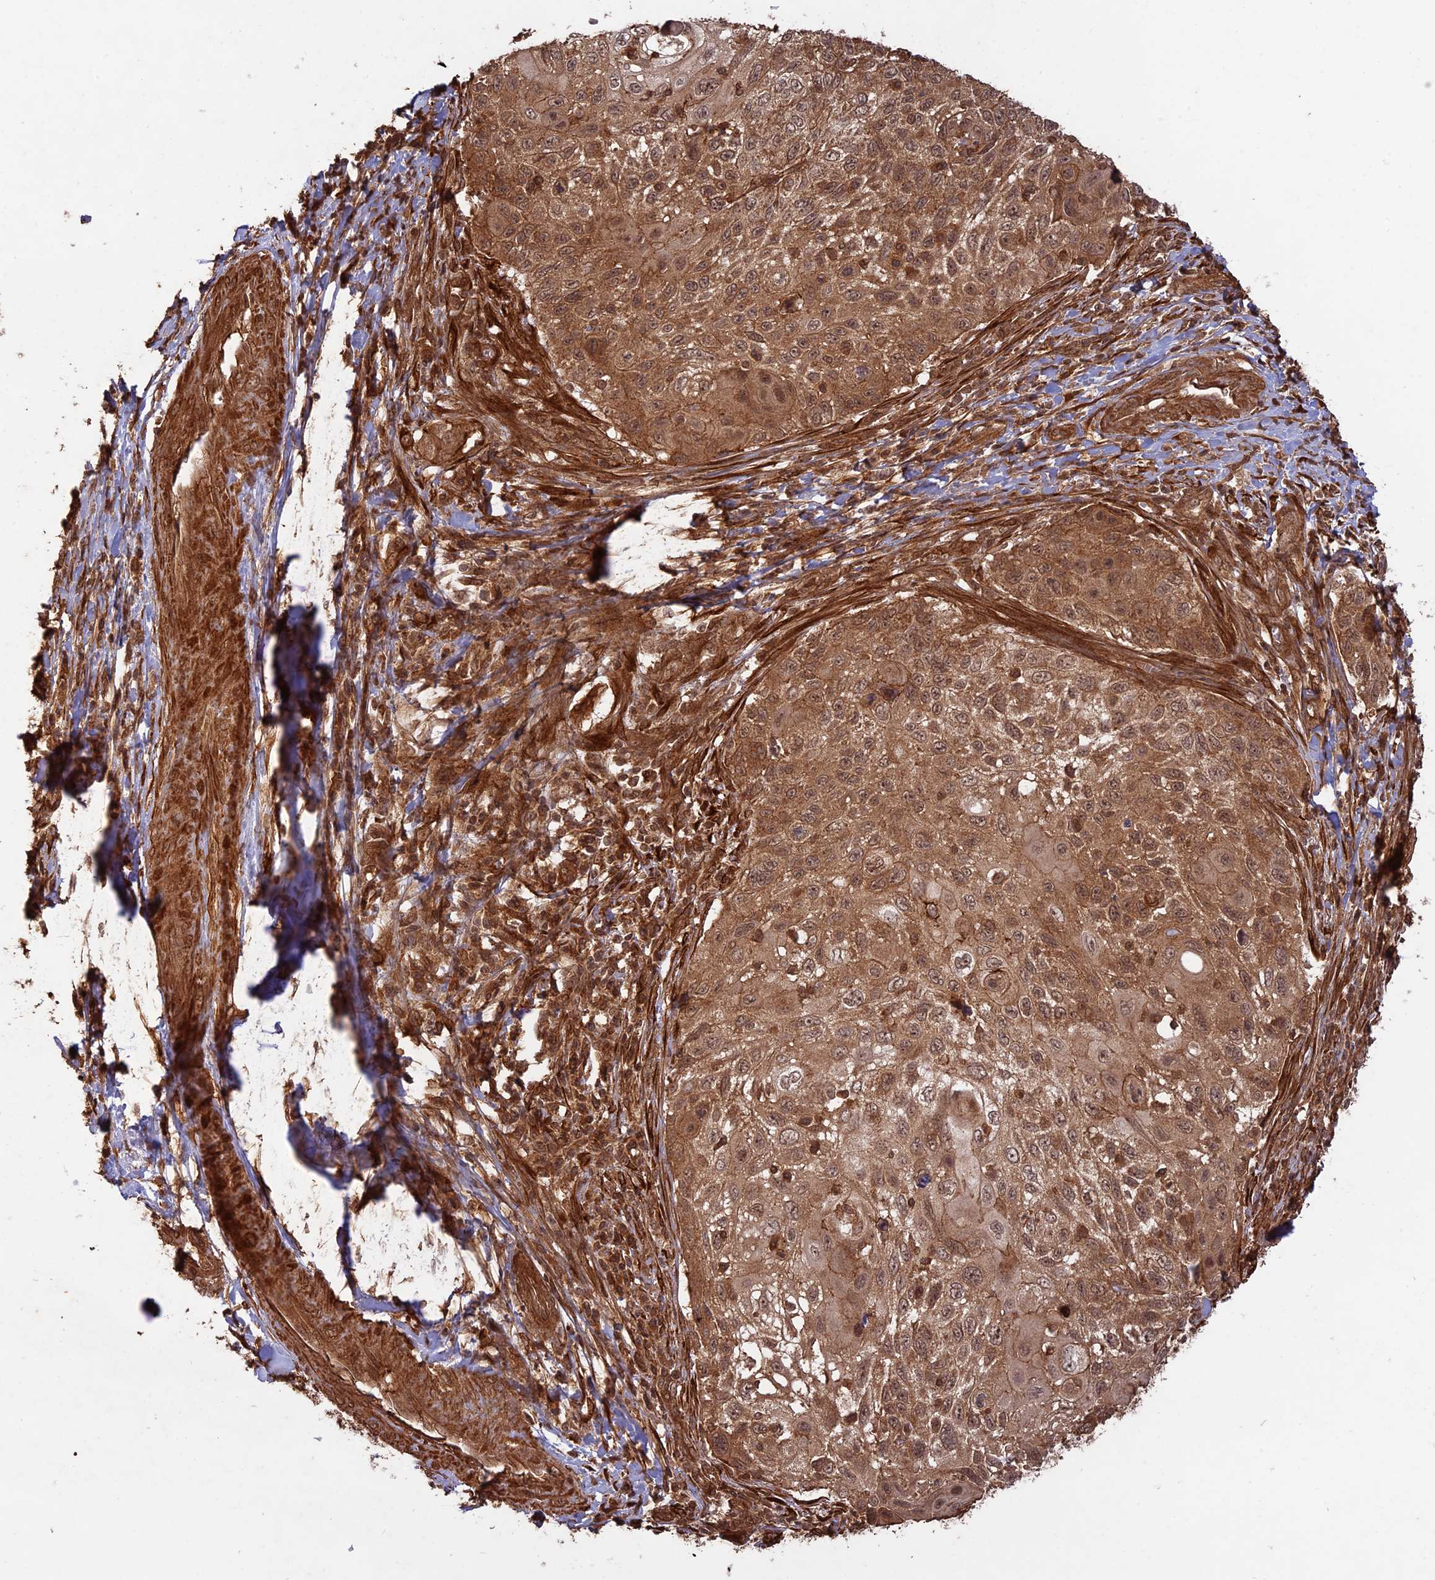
{"staining": {"intensity": "moderate", "quantity": ">75%", "location": "cytoplasmic/membranous,nuclear"}, "tissue": "cervical cancer", "cell_type": "Tumor cells", "image_type": "cancer", "snomed": [{"axis": "morphology", "description": "Squamous cell carcinoma, NOS"}, {"axis": "topography", "description": "Cervix"}], "caption": "This is an image of immunohistochemistry (IHC) staining of cervical squamous cell carcinoma, which shows moderate expression in the cytoplasmic/membranous and nuclear of tumor cells.", "gene": "CCDC174", "patient": {"sex": "female", "age": 70}}